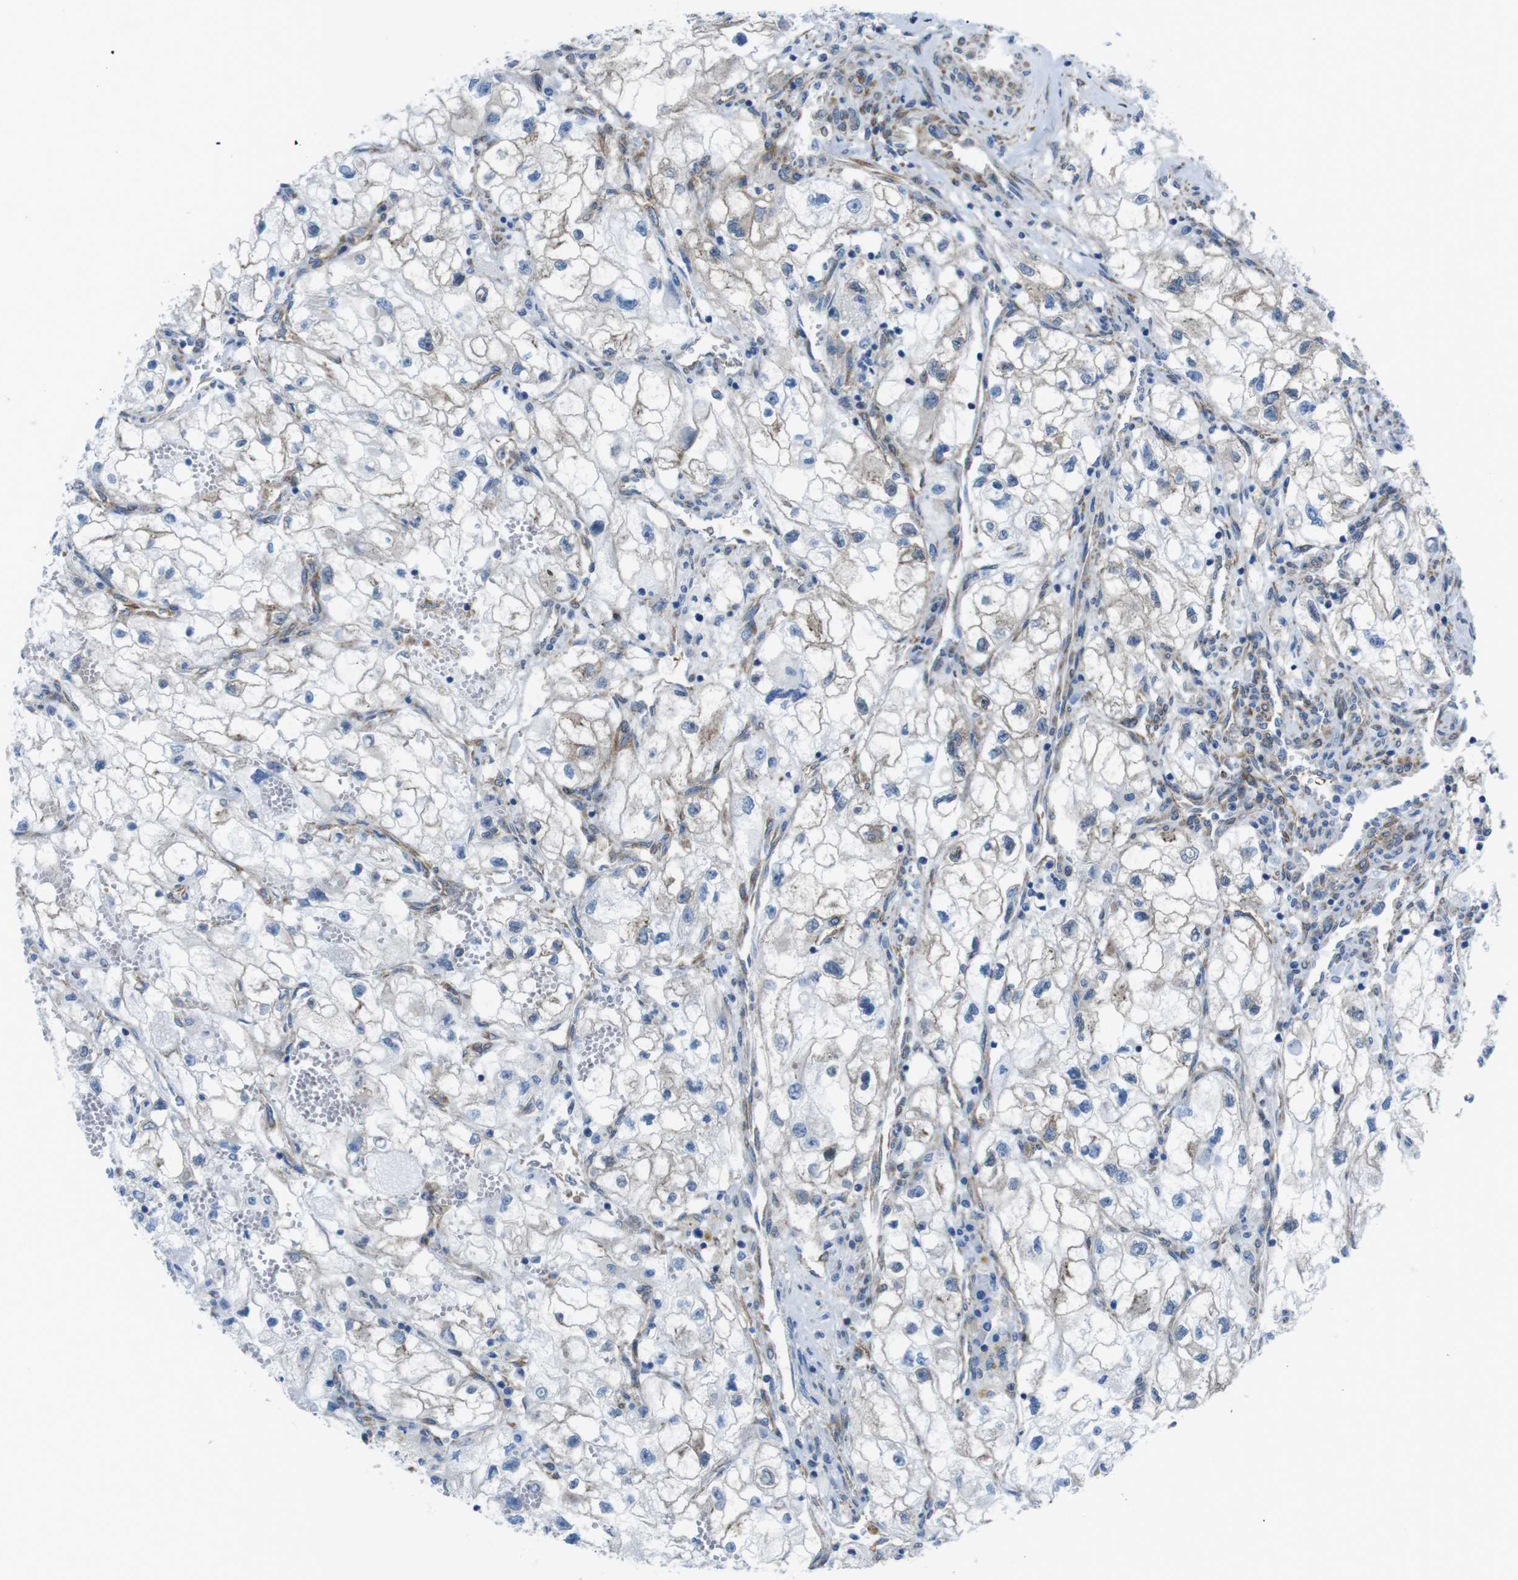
{"staining": {"intensity": "negative", "quantity": "none", "location": "none"}, "tissue": "renal cancer", "cell_type": "Tumor cells", "image_type": "cancer", "snomed": [{"axis": "morphology", "description": "Adenocarcinoma, NOS"}, {"axis": "topography", "description": "Kidney"}], "caption": "An image of renal cancer (adenocarcinoma) stained for a protein reveals no brown staining in tumor cells.", "gene": "DIAPH2", "patient": {"sex": "female", "age": 70}}